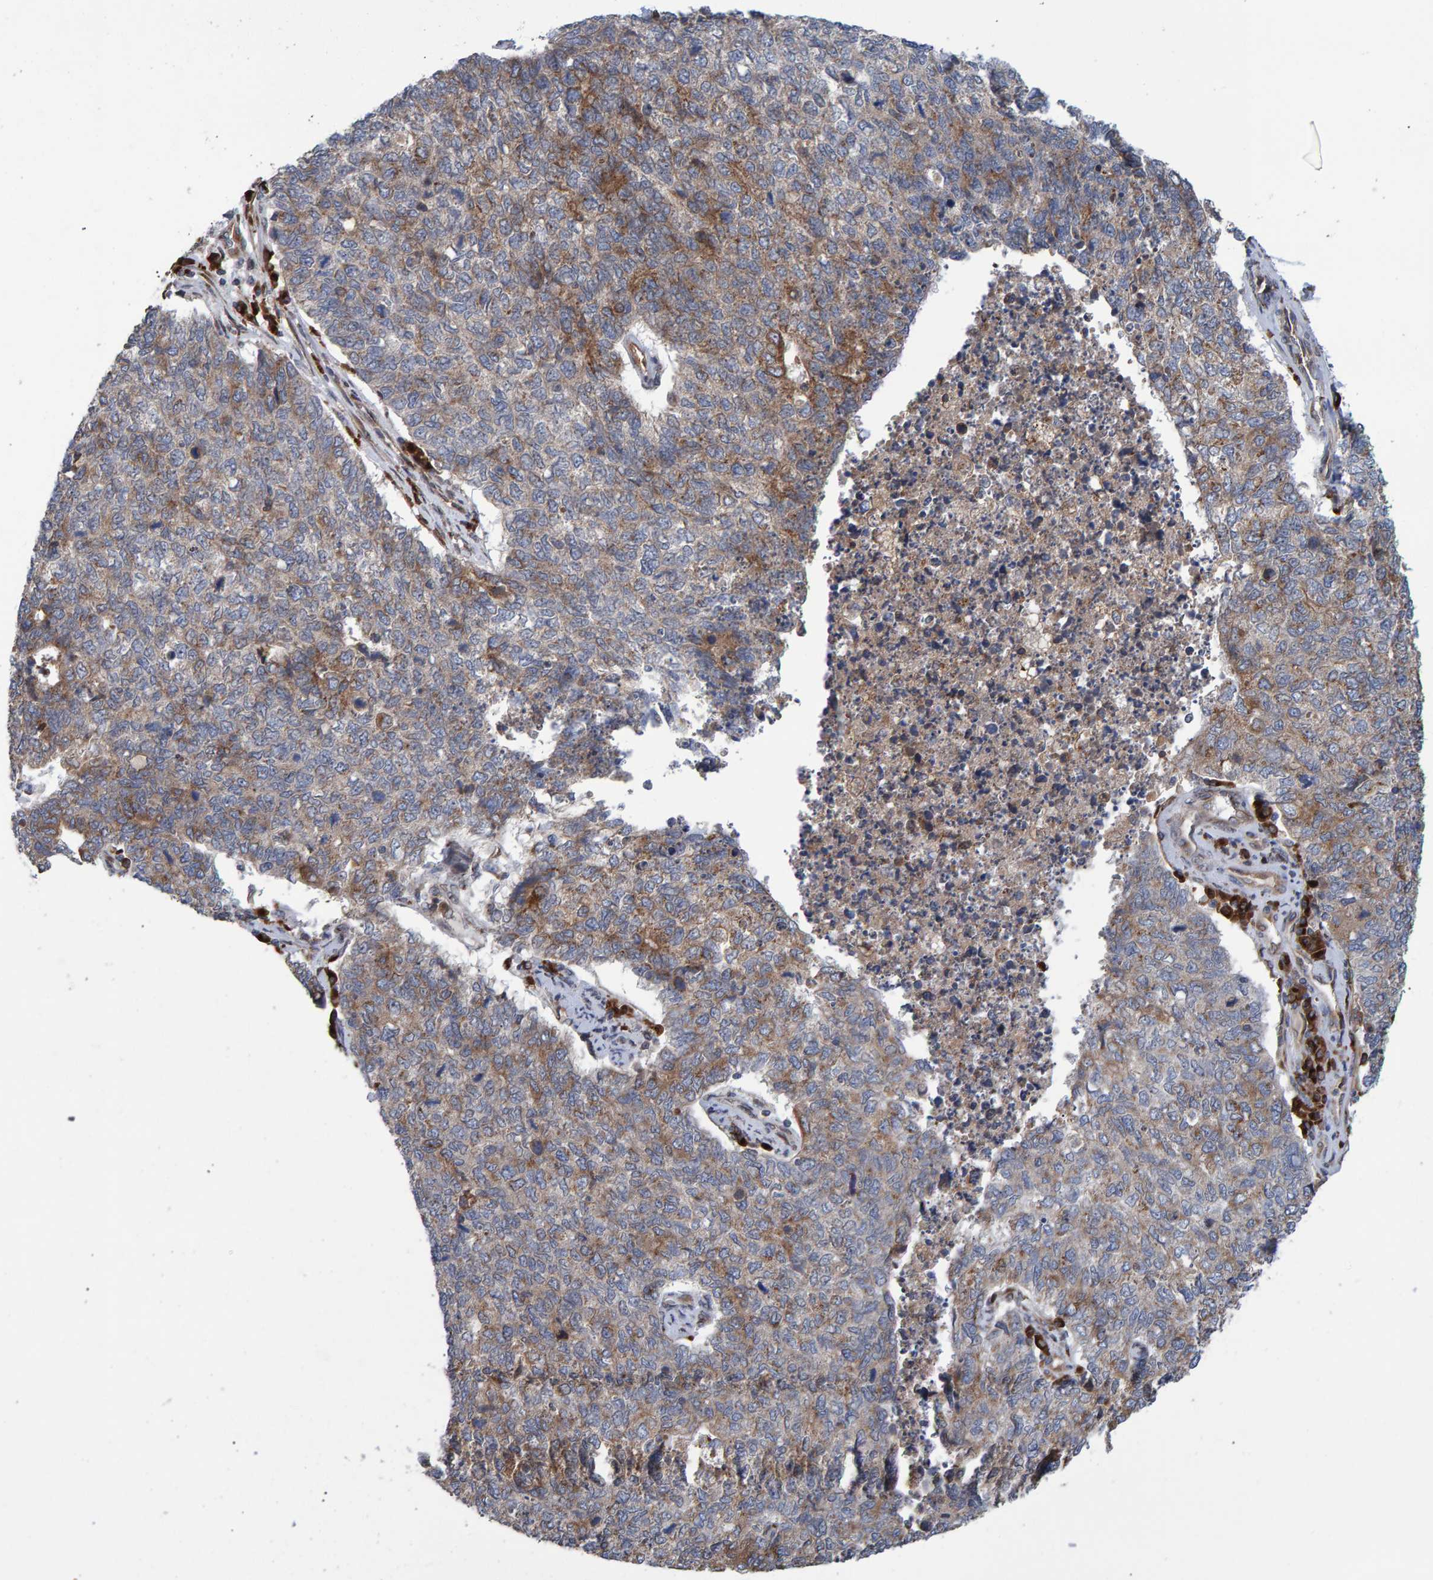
{"staining": {"intensity": "moderate", "quantity": "25%-75%", "location": "cytoplasmic/membranous"}, "tissue": "cervical cancer", "cell_type": "Tumor cells", "image_type": "cancer", "snomed": [{"axis": "morphology", "description": "Squamous cell carcinoma, NOS"}, {"axis": "topography", "description": "Cervix"}], "caption": "Tumor cells display medium levels of moderate cytoplasmic/membranous positivity in approximately 25%-75% of cells in cervical squamous cell carcinoma. The staining was performed using DAB to visualize the protein expression in brown, while the nuclei were stained in blue with hematoxylin (Magnification: 20x).", "gene": "FAM117A", "patient": {"sex": "female", "age": 63}}